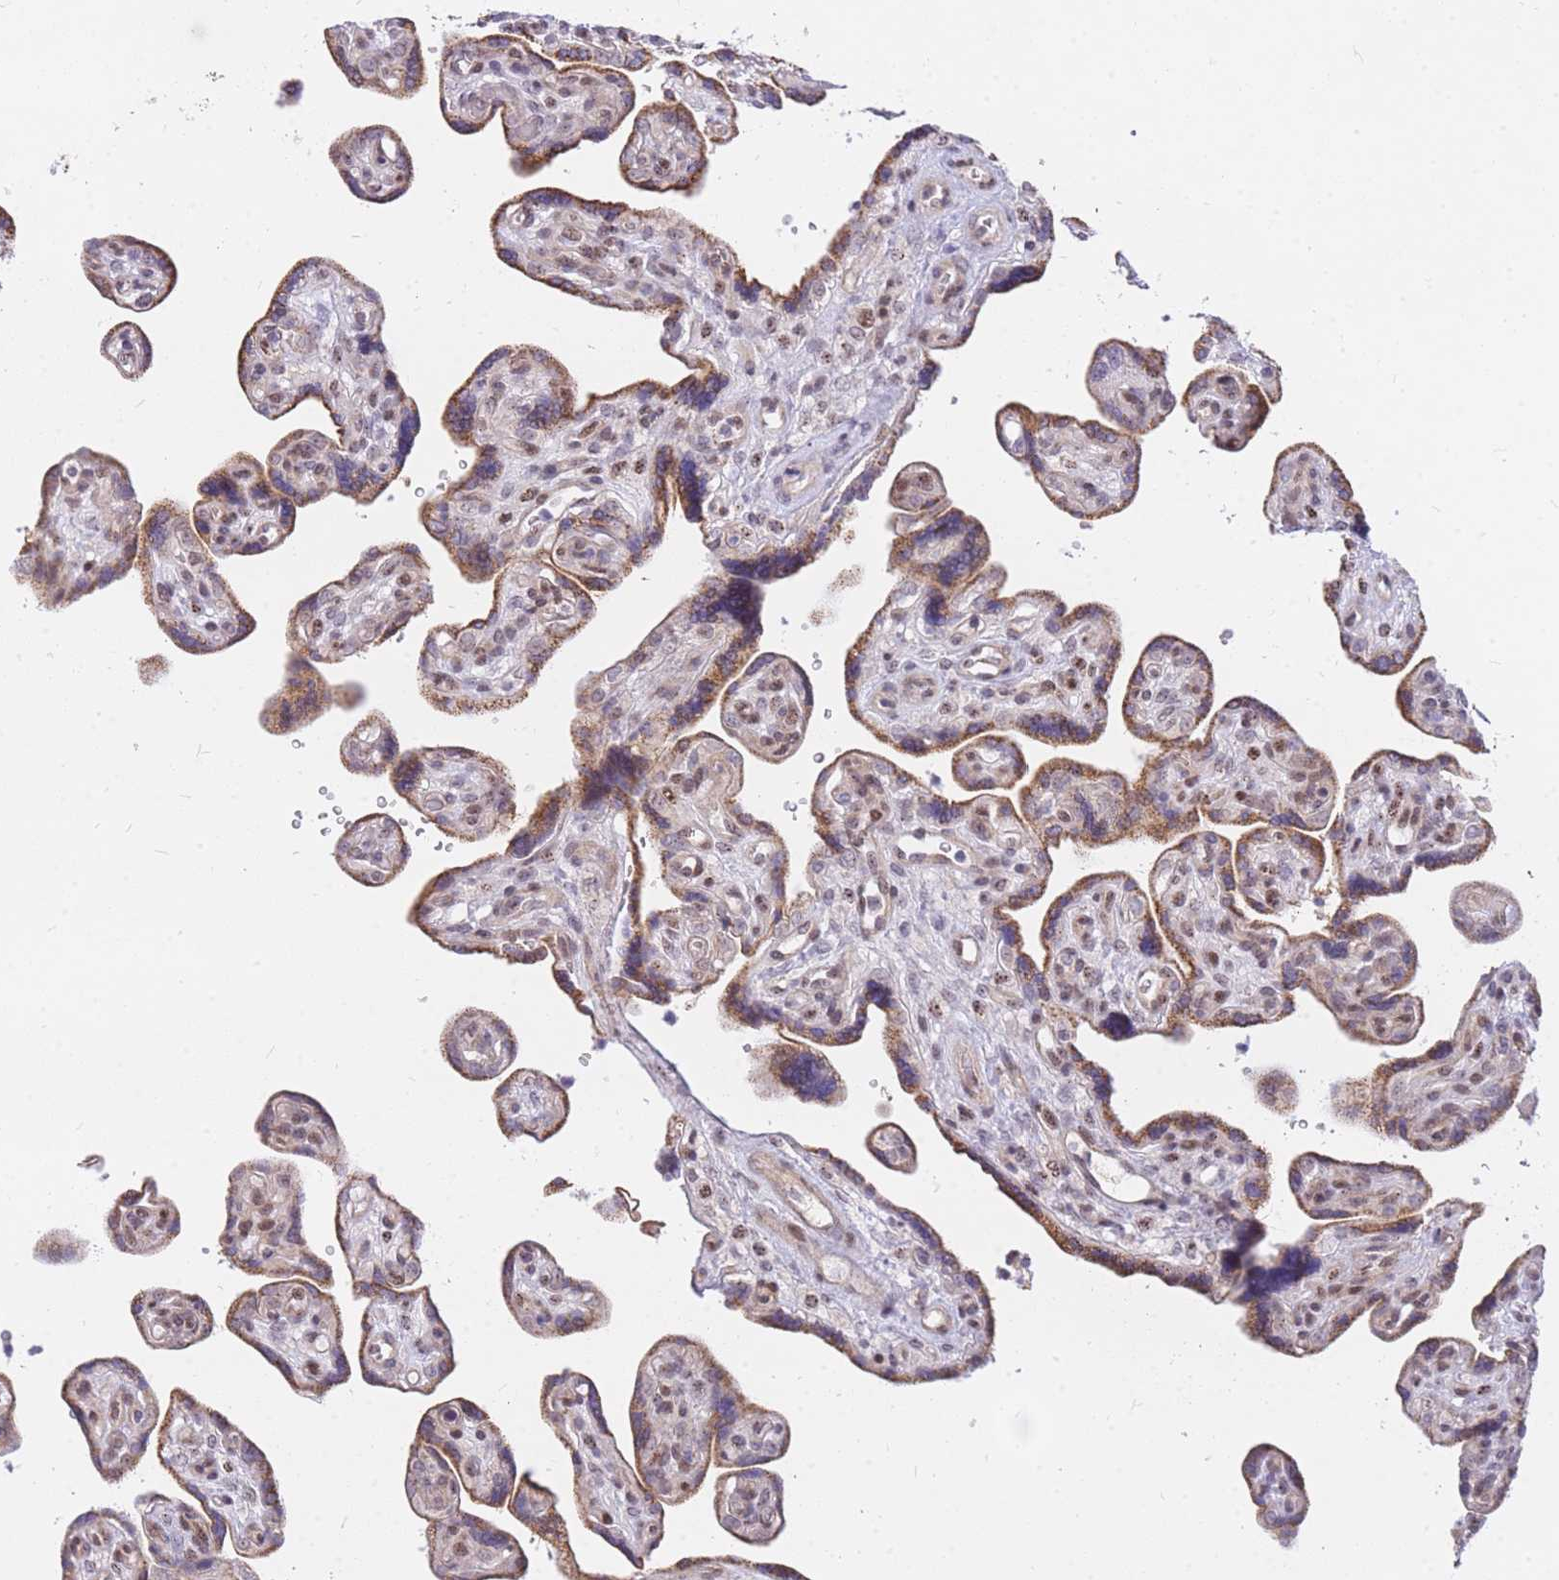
{"staining": {"intensity": "moderate", "quantity": ">75%", "location": "cytoplasmic/membranous,nuclear"}, "tissue": "placenta", "cell_type": "Trophoblastic cells", "image_type": "normal", "snomed": [{"axis": "morphology", "description": "Normal tissue, NOS"}, {"axis": "topography", "description": "Placenta"}], "caption": "Human placenta stained for a protein (brown) reveals moderate cytoplasmic/membranous,nuclear positive staining in approximately >75% of trophoblastic cells.", "gene": "TLE2", "patient": {"sex": "female", "age": 39}}